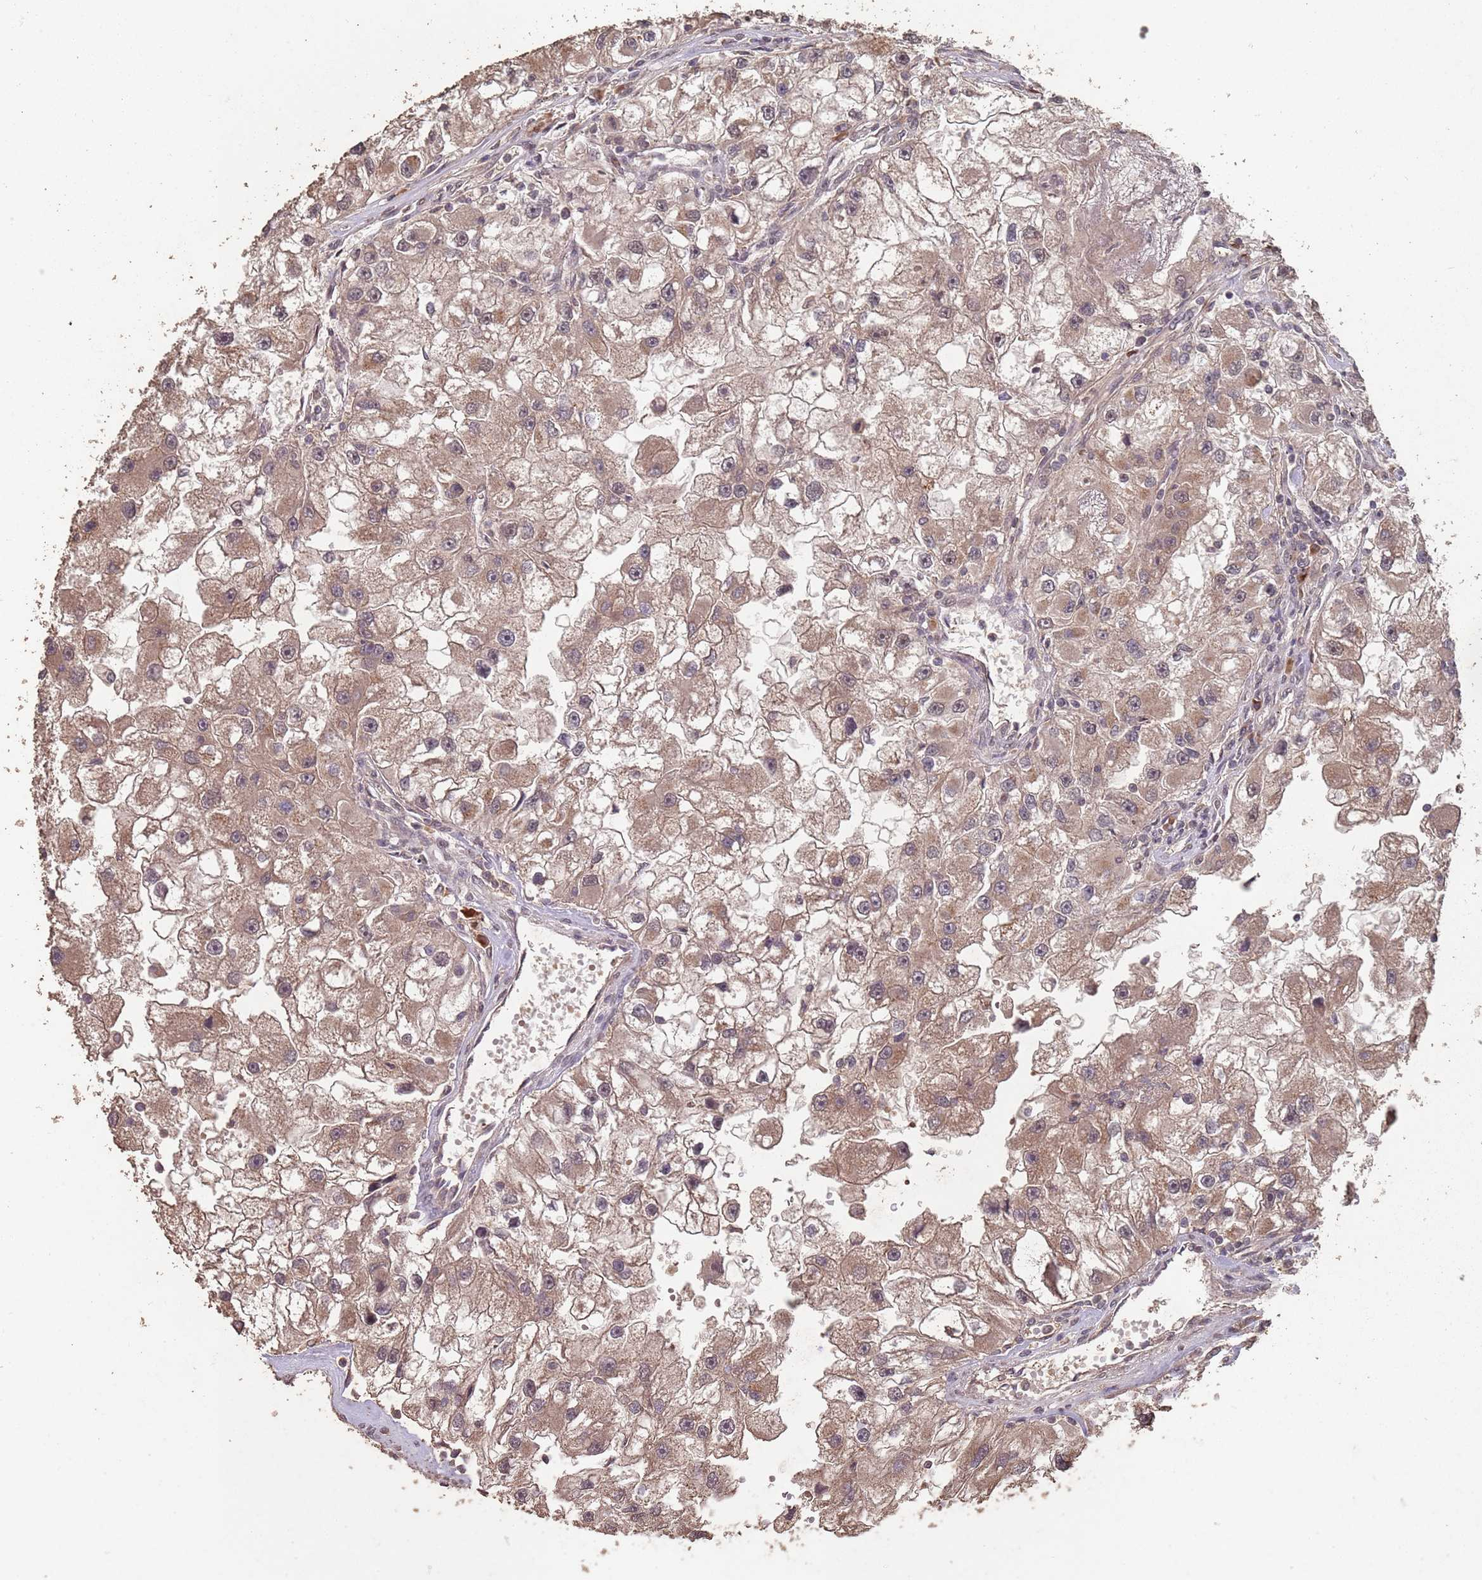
{"staining": {"intensity": "moderate", "quantity": ">75%", "location": "cytoplasmic/membranous"}, "tissue": "renal cancer", "cell_type": "Tumor cells", "image_type": "cancer", "snomed": [{"axis": "morphology", "description": "Adenocarcinoma, NOS"}, {"axis": "topography", "description": "Kidney"}], "caption": "Tumor cells display moderate cytoplasmic/membranous expression in approximately >75% of cells in renal cancer.", "gene": "FRAT1", "patient": {"sex": "male", "age": 63}}